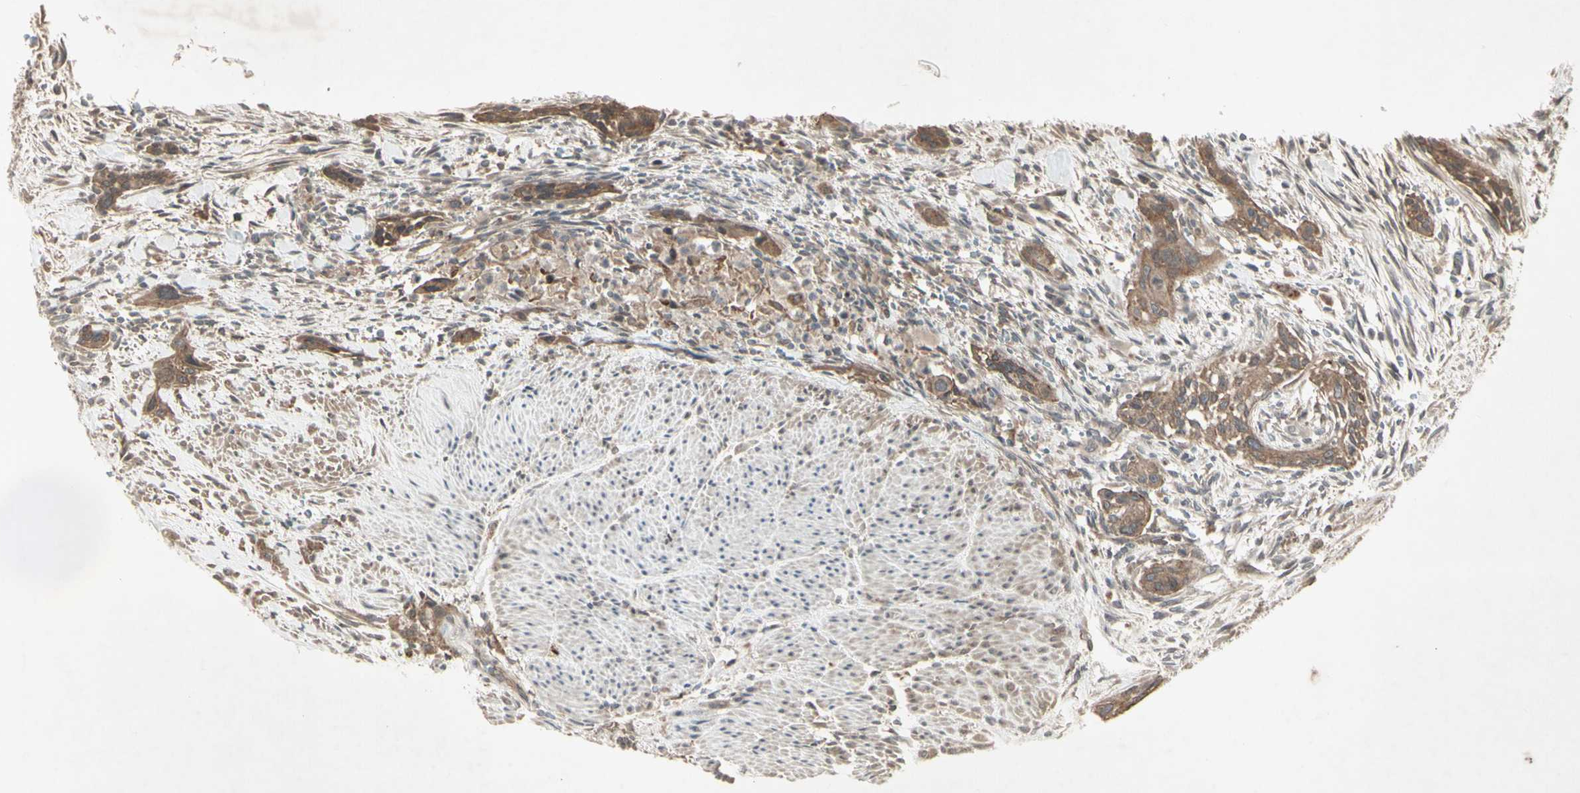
{"staining": {"intensity": "moderate", "quantity": ">75%", "location": "cytoplasmic/membranous"}, "tissue": "urothelial cancer", "cell_type": "Tumor cells", "image_type": "cancer", "snomed": [{"axis": "morphology", "description": "Urothelial carcinoma, High grade"}, {"axis": "topography", "description": "Urinary bladder"}], "caption": "Urothelial cancer stained for a protein demonstrates moderate cytoplasmic/membranous positivity in tumor cells.", "gene": "JAG1", "patient": {"sex": "male", "age": 35}}